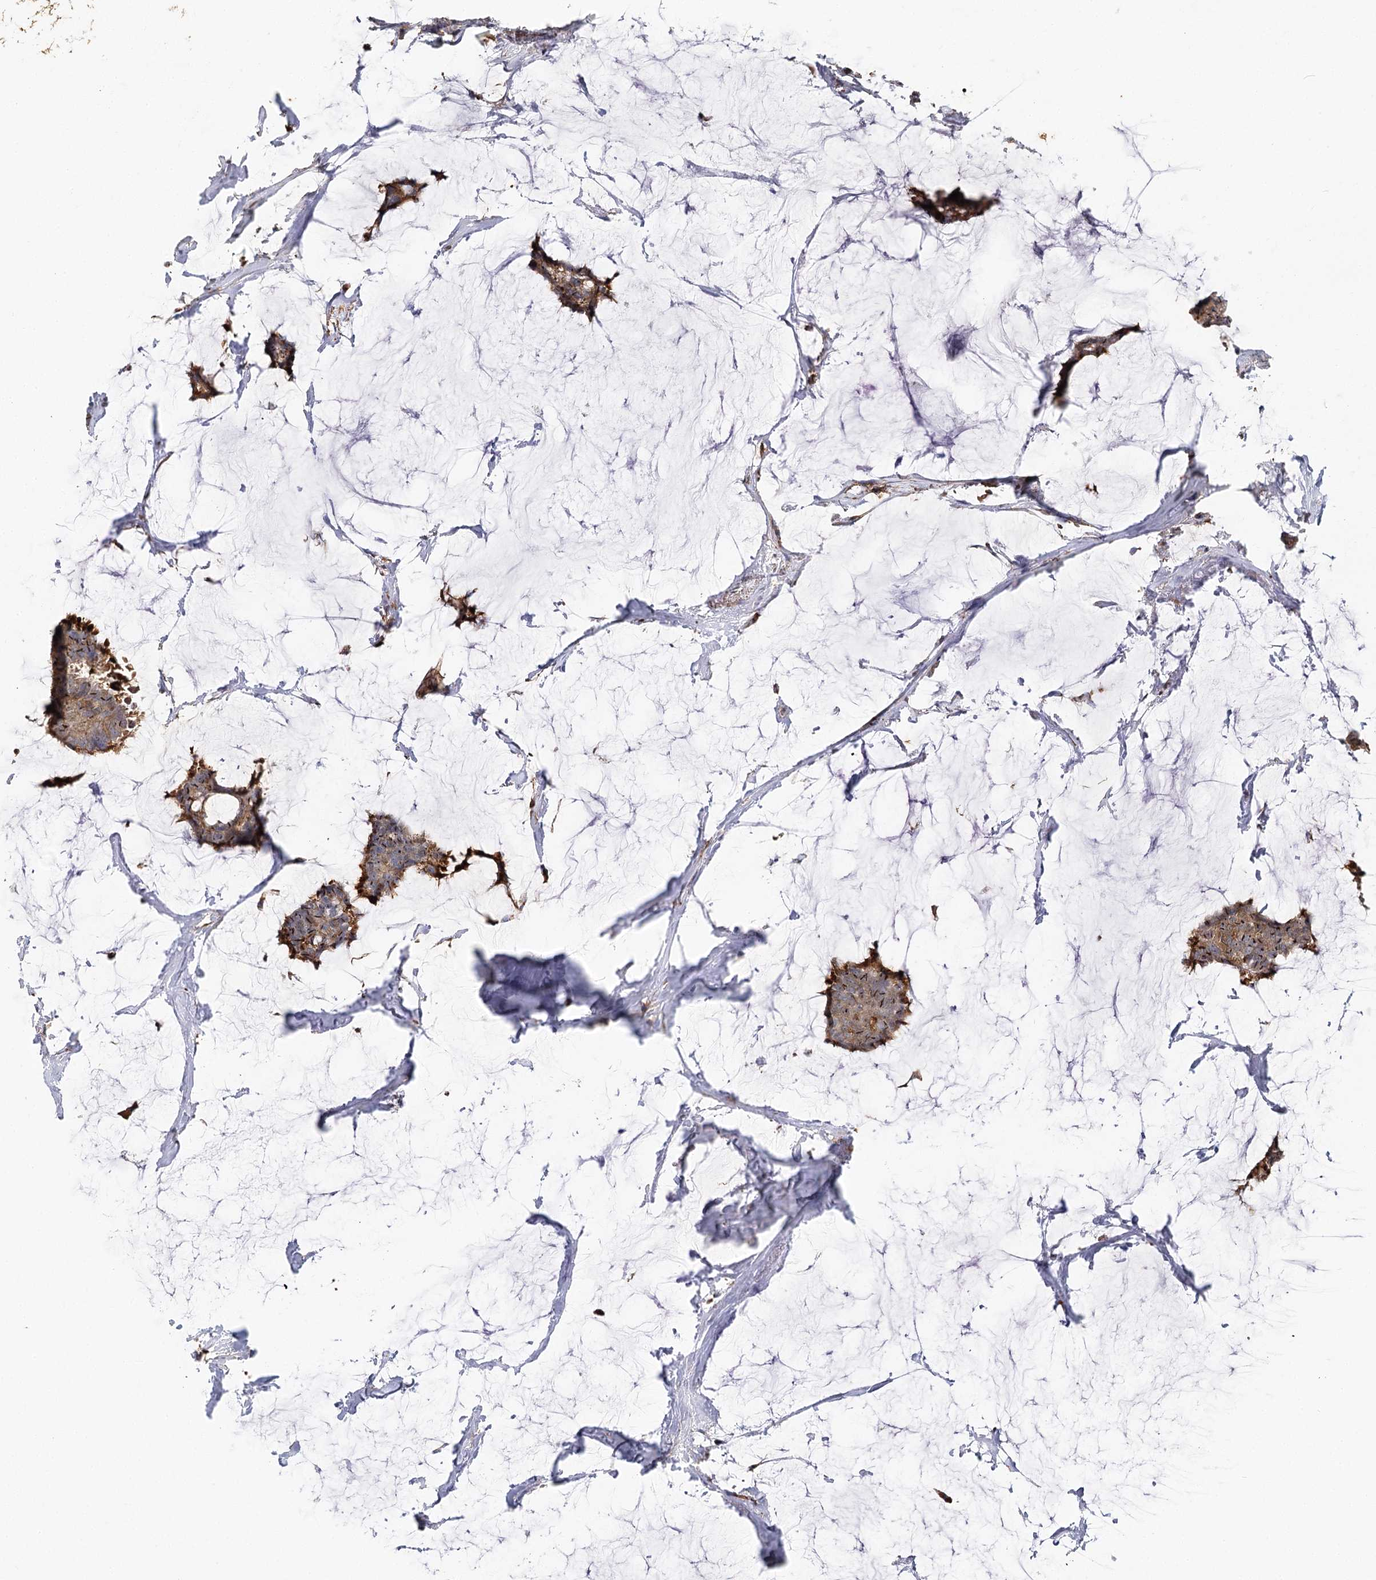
{"staining": {"intensity": "weak", "quantity": ">75%", "location": "cytoplasmic/membranous"}, "tissue": "breast cancer", "cell_type": "Tumor cells", "image_type": "cancer", "snomed": [{"axis": "morphology", "description": "Duct carcinoma"}, {"axis": "topography", "description": "Breast"}], "caption": "The photomicrograph demonstrates a brown stain indicating the presence of a protein in the cytoplasmic/membranous of tumor cells in breast cancer. The protein is stained brown, and the nuclei are stained in blue (DAB IHC with brightfield microscopy, high magnification).", "gene": "SEC24B", "patient": {"sex": "female", "age": 93}}